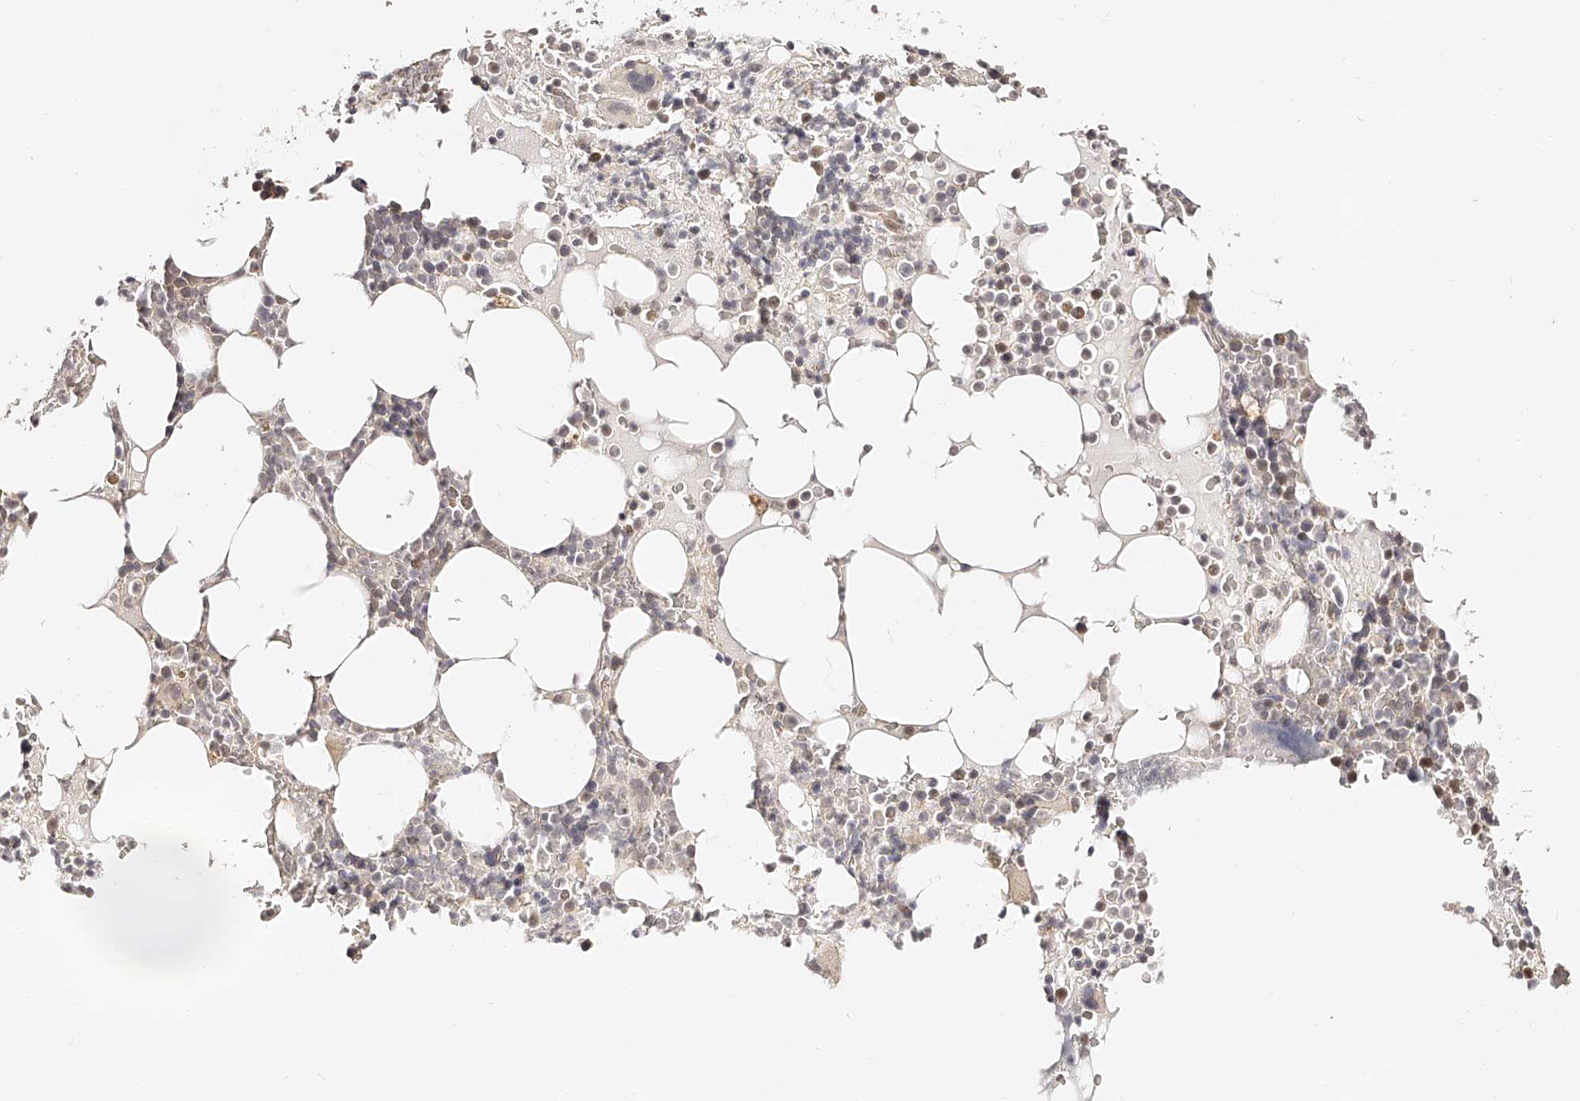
{"staining": {"intensity": "weak", "quantity": "<25%", "location": "cytoplasmic/membranous"}, "tissue": "bone marrow", "cell_type": "Hematopoietic cells", "image_type": "normal", "snomed": [{"axis": "morphology", "description": "Normal tissue, NOS"}, {"axis": "topography", "description": "Bone marrow"}], "caption": "This is a histopathology image of immunohistochemistry staining of unremarkable bone marrow, which shows no positivity in hematopoietic cells.", "gene": "ZNF789", "patient": {"sex": "male", "age": 58}}